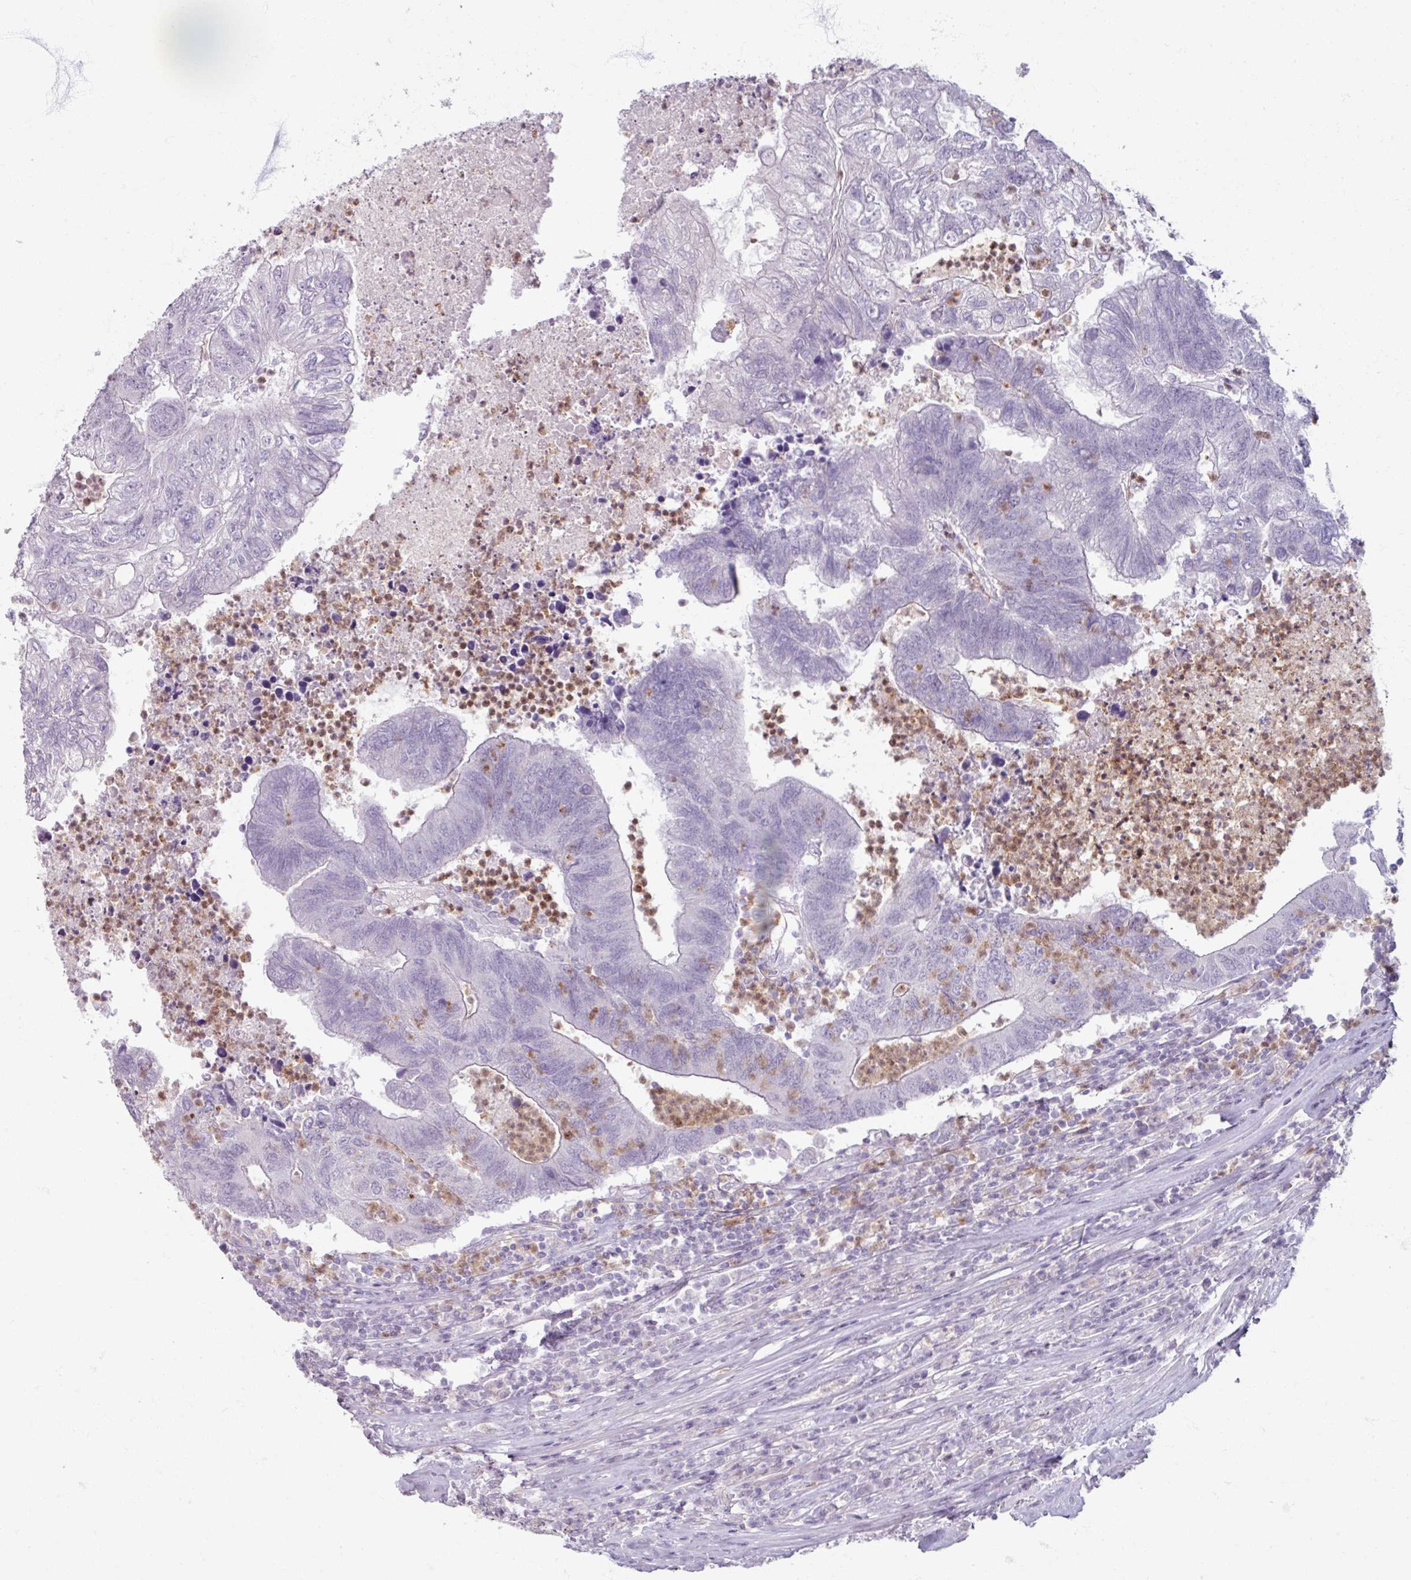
{"staining": {"intensity": "negative", "quantity": "none", "location": "none"}, "tissue": "colorectal cancer", "cell_type": "Tumor cells", "image_type": "cancer", "snomed": [{"axis": "morphology", "description": "Adenocarcinoma, NOS"}, {"axis": "topography", "description": "Colon"}], "caption": "Tumor cells are negative for protein expression in human adenocarcinoma (colorectal).", "gene": "ARG1", "patient": {"sex": "female", "age": 48}}